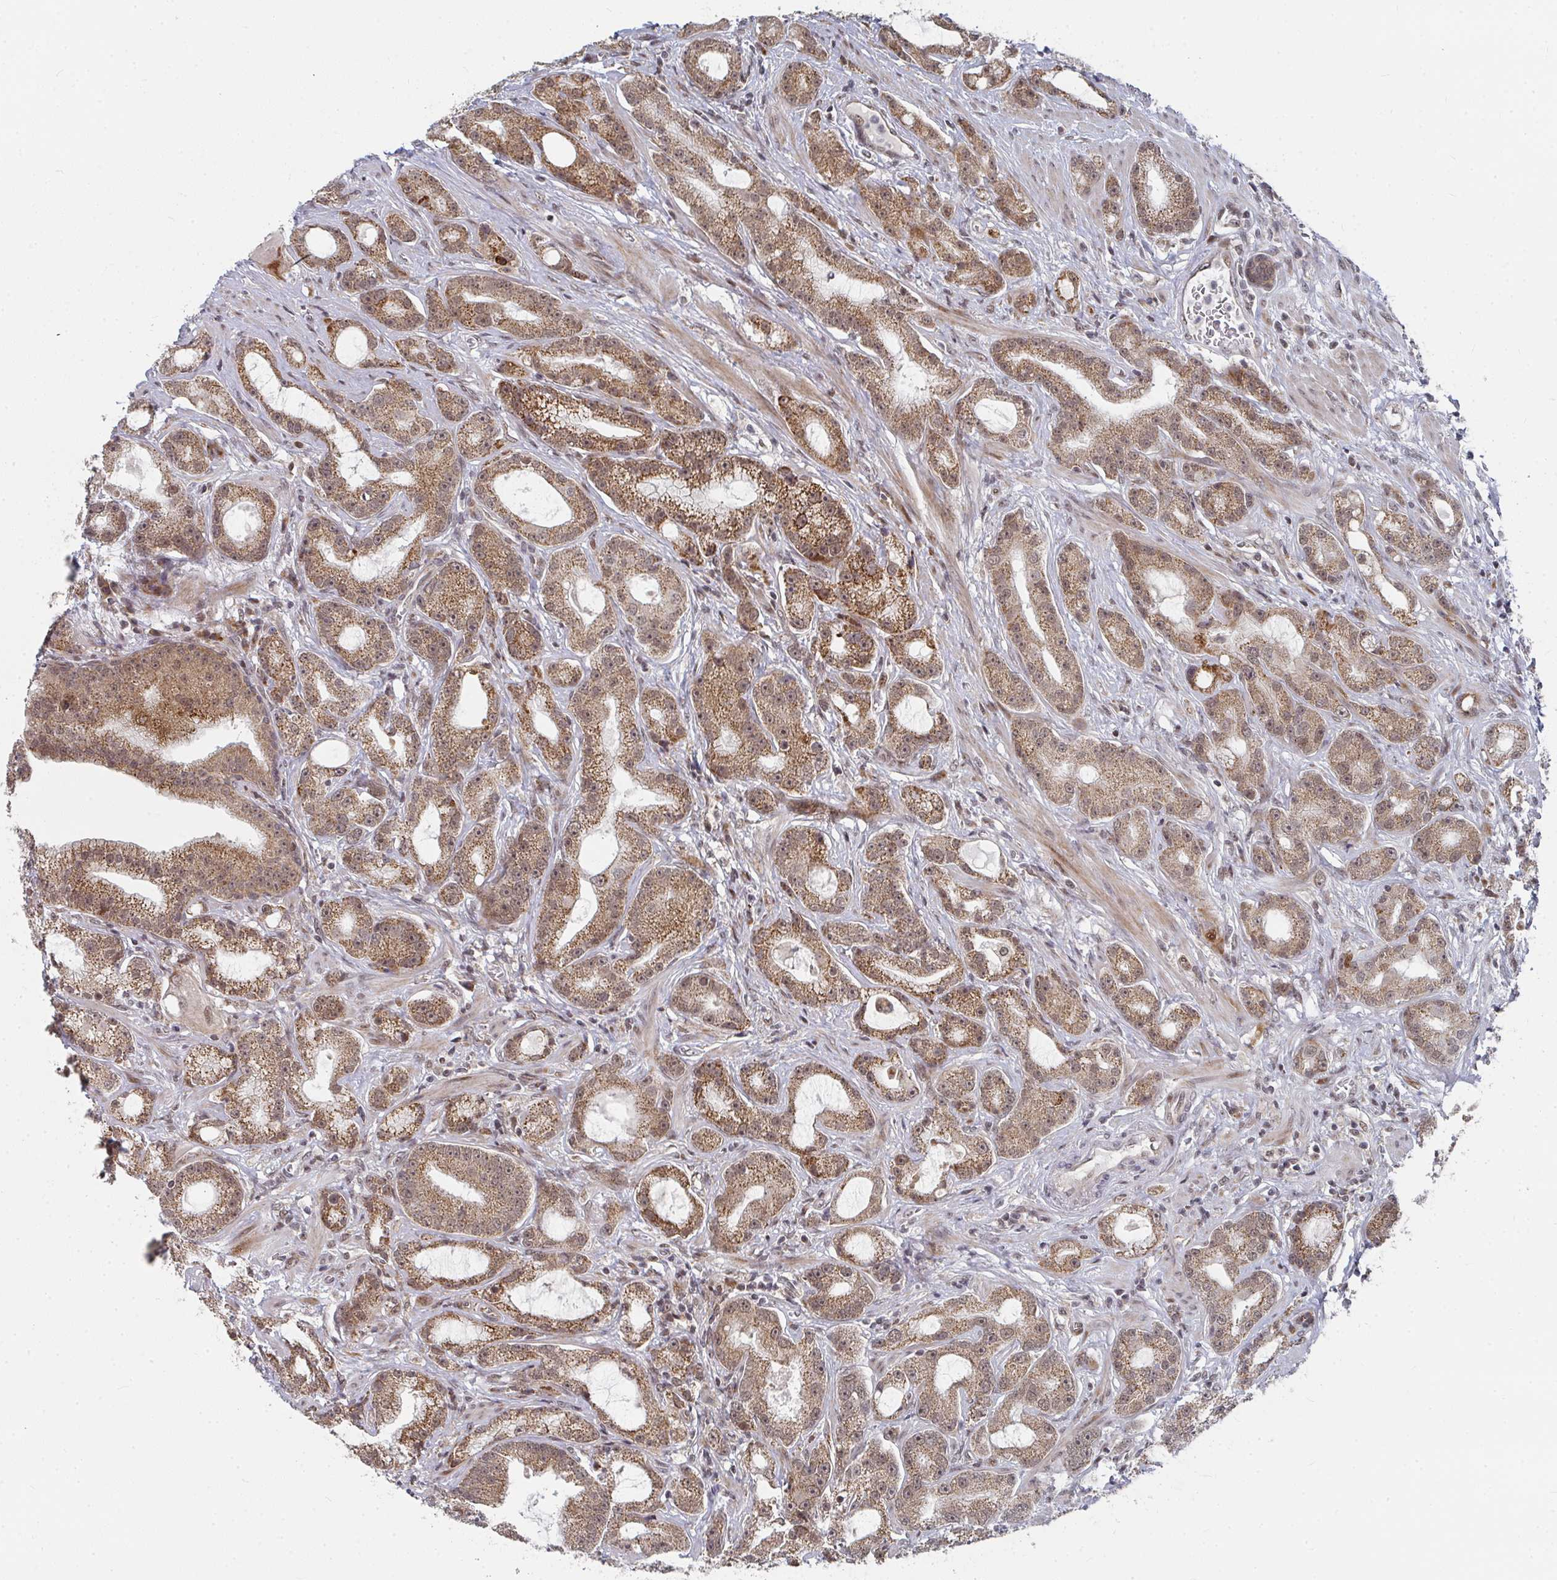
{"staining": {"intensity": "moderate", "quantity": ">75%", "location": "cytoplasmic/membranous"}, "tissue": "prostate cancer", "cell_type": "Tumor cells", "image_type": "cancer", "snomed": [{"axis": "morphology", "description": "Adenocarcinoma, High grade"}, {"axis": "topography", "description": "Prostate"}], "caption": "A brown stain highlights moderate cytoplasmic/membranous positivity of a protein in prostate cancer tumor cells.", "gene": "RBBP5", "patient": {"sex": "male", "age": 65}}